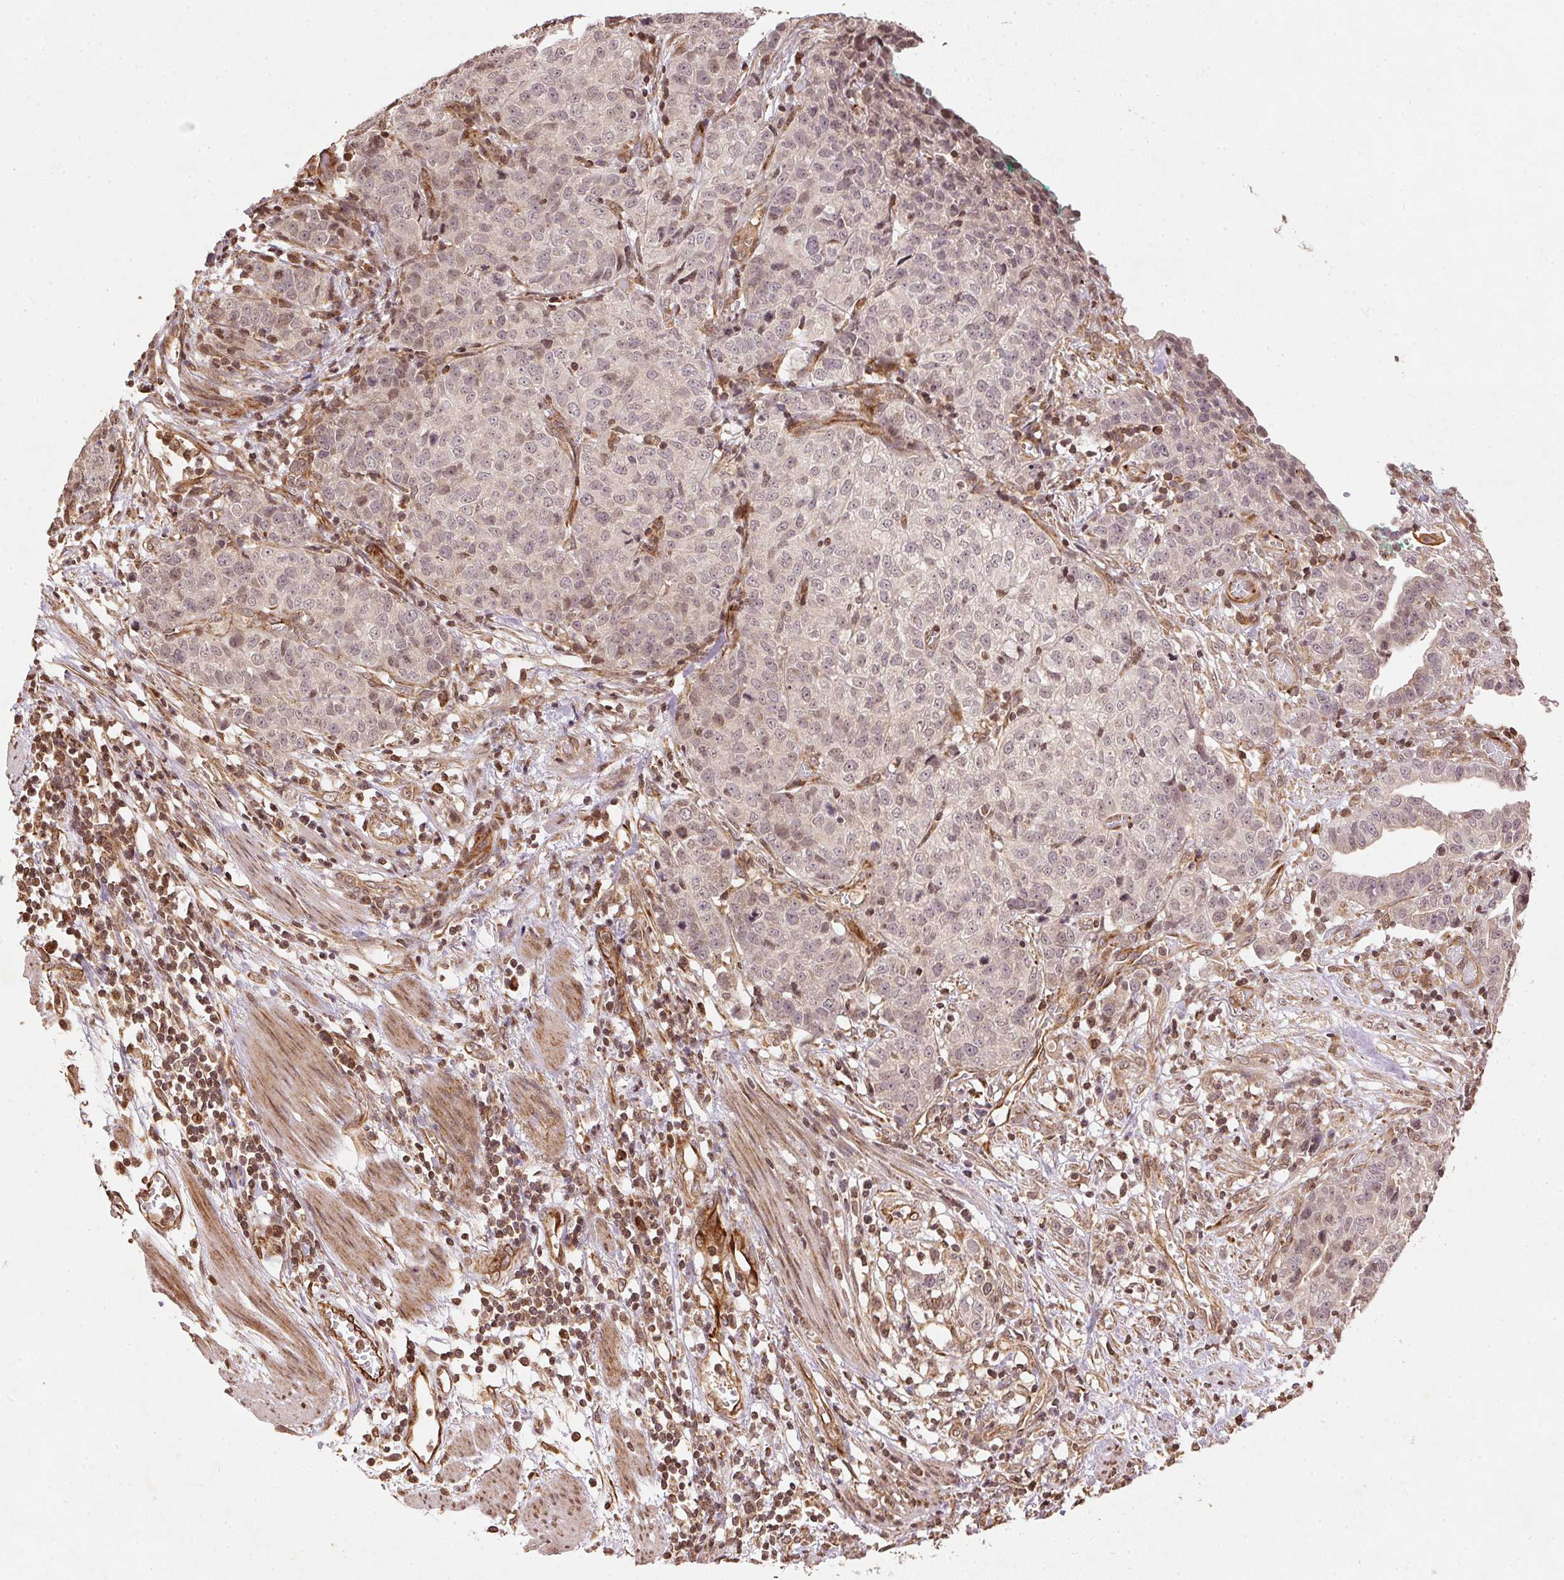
{"staining": {"intensity": "weak", "quantity": "25%-75%", "location": "cytoplasmic/membranous"}, "tissue": "stomach cancer", "cell_type": "Tumor cells", "image_type": "cancer", "snomed": [{"axis": "morphology", "description": "Adenocarcinoma, NOS"}, {"axis": "topography", "description": "Stomach, upper"}], "caption": "Protein staining of stomach cancer (adenocarcinoma) tissue exhibits weak cytoplasmic/membranous positivity in approximately 25%-75% of tumor cells. Nuclei are stained in blue.", "gene": "SPRED2", "patient": {"sex": "female", "age": 67}}